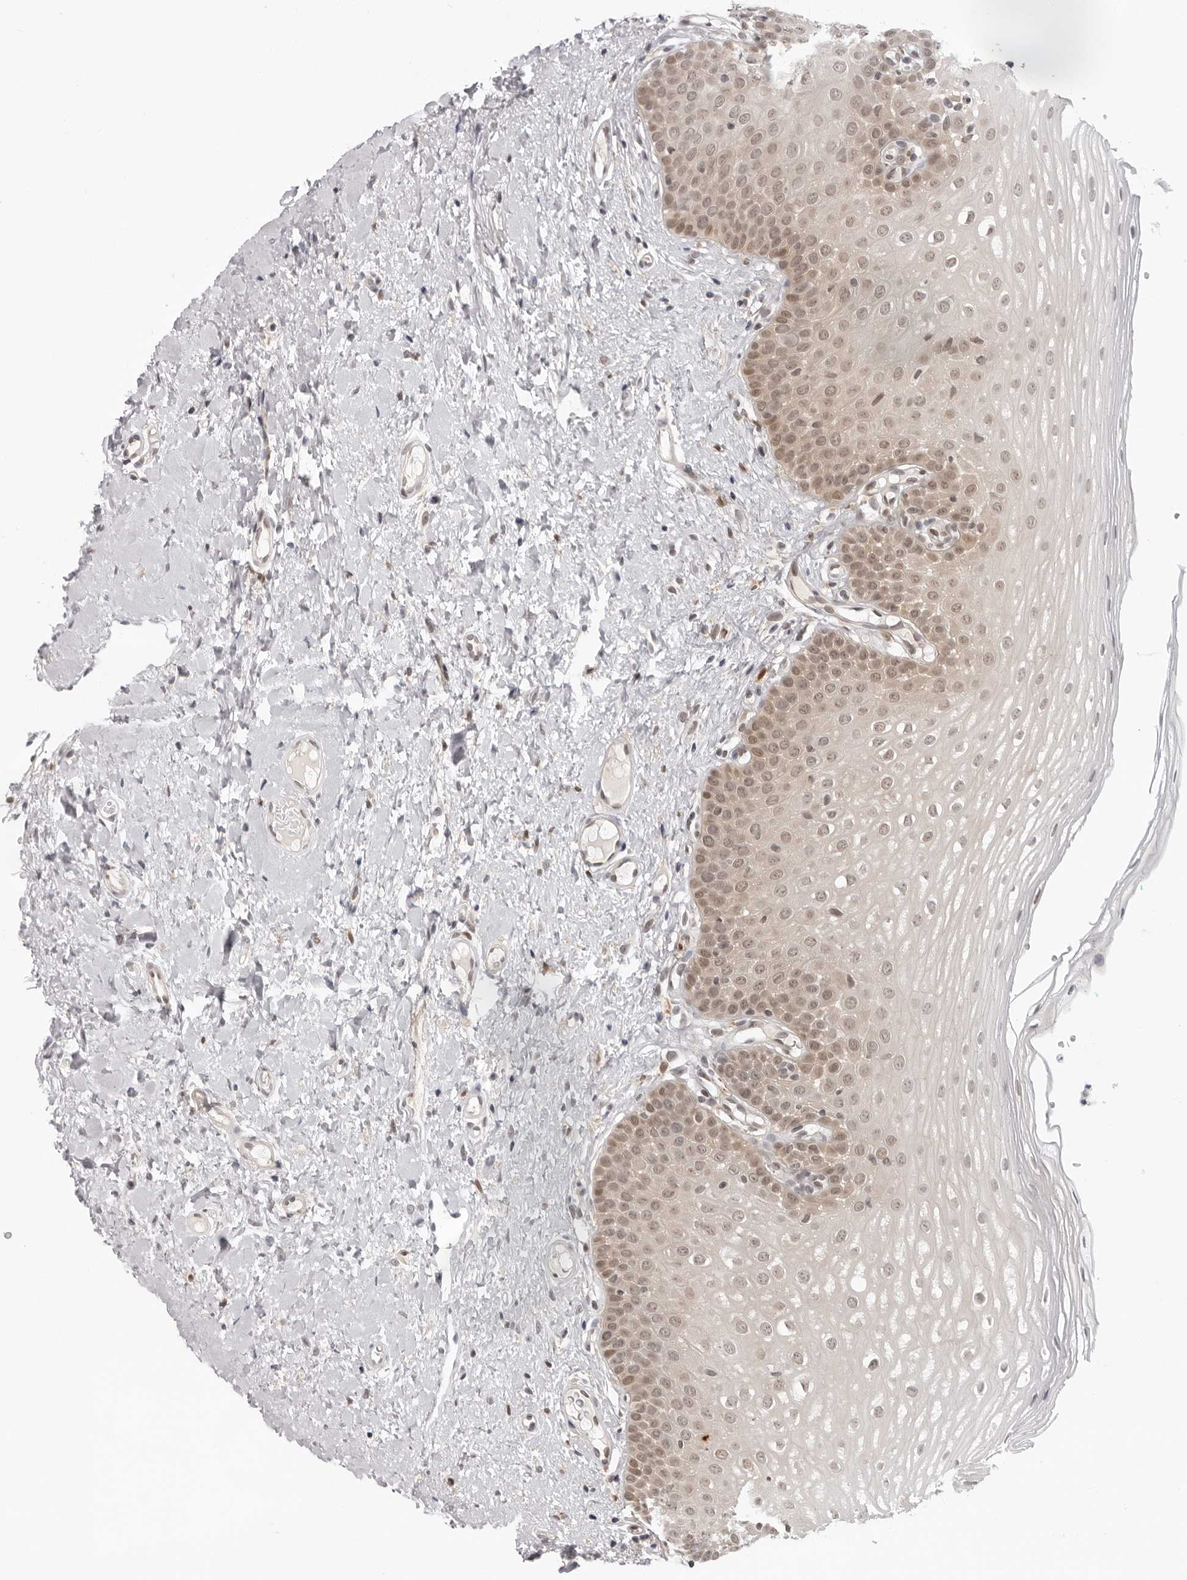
{"staining": {"intensity": "weak", "quantity": "25%-75%", "location": "nuclear"}, "tissue": "oral mucosa", "cell_type": "Squamous epithelial cells", "image_type": "normal", "snomed": [{"axis": "morphology", "description": "Normal tissue, NOS"}, {"axis": "topography", "description": "Oral tissue"}], "caption": "Unremarkable oral mucosa reveals weak nuclear expression in approximately 25%-75% of squamous epithelial cells, visualized by immunohistochemistry.", "gene": "SRGAP2", "patient": {"sex": "female", "age": 56}}